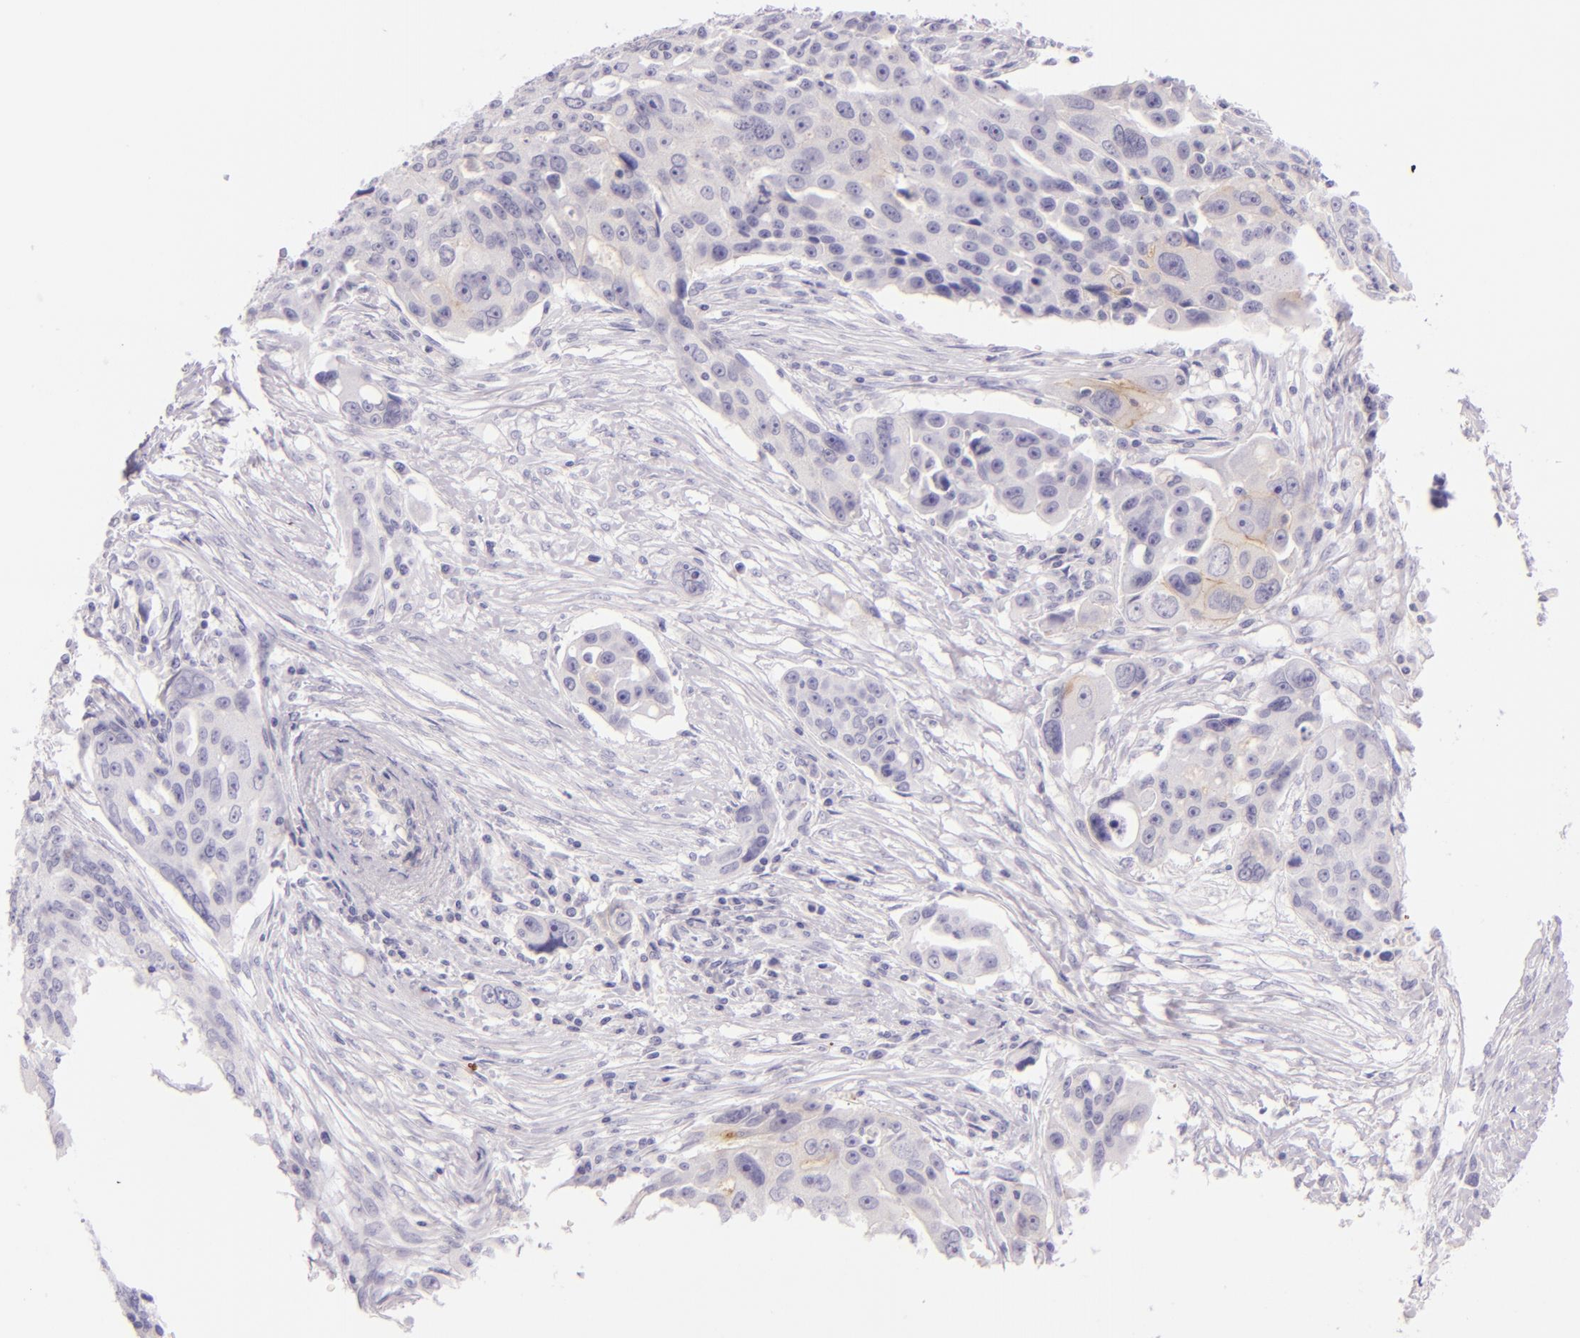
{"staining": {"intensity": "weak", "quantity": "<25%", "location": "cytoplasmic/membranous"}, "tissue": "ovarian cancer", "cell_type": "Tumor cells", "image_type": "cancer", "snomed": [{"axis": "morphology", "description": "Carcinoma, endometroid"}, {"axis": "topography", "description": "Ovary"}], "caption": "Tumor cells show no significant protein expression in ovarian cancer.", "gene": "CEACAM1", "patient": {"sex": "female", "age": 75}}